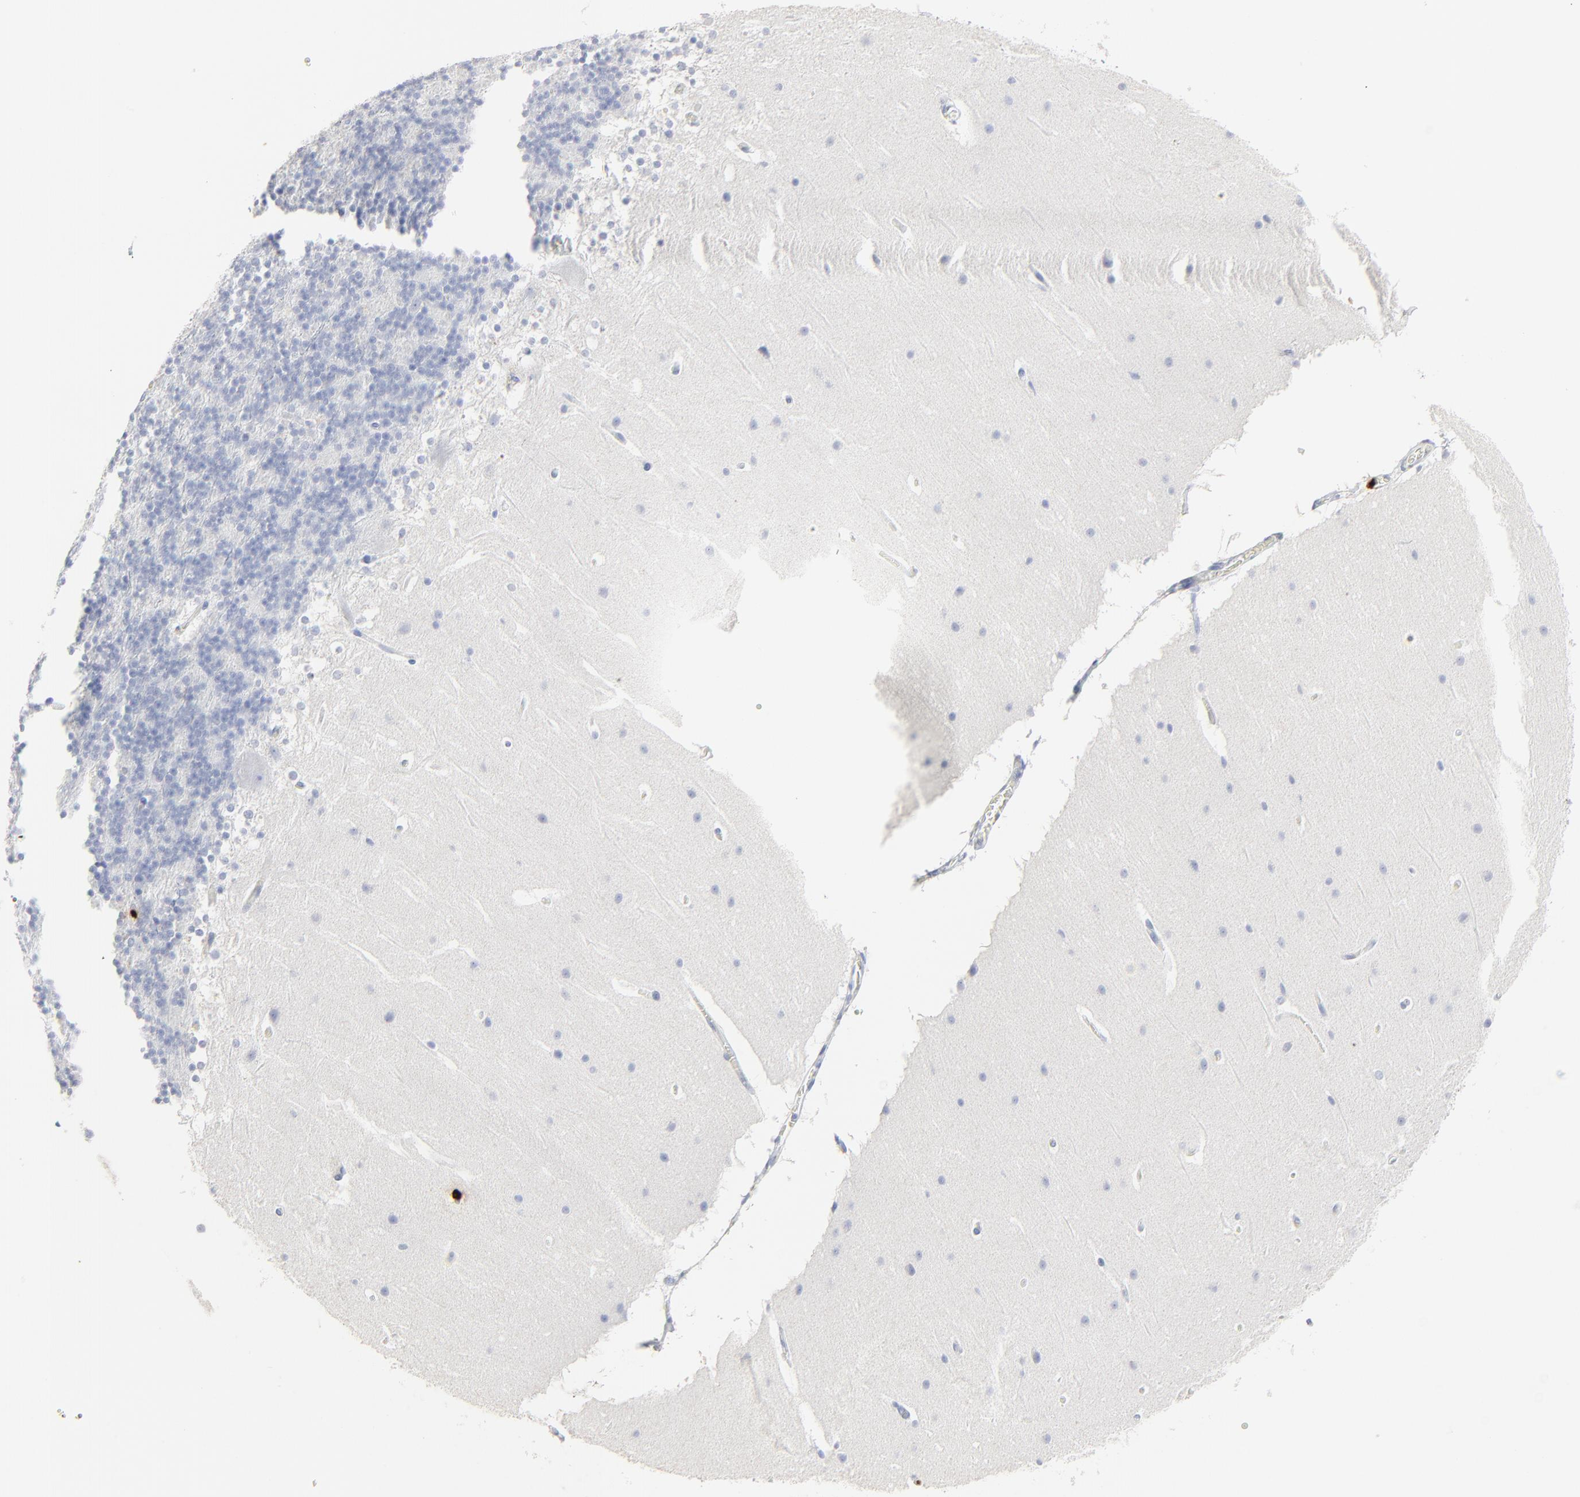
{"staining": {"intensity": "negative", "quantity": "none", "location": "none"}, "tissue": "cerebellum", "cell_type": "Cells in granular layer", "image_type": "normal", "snomed": [{"axis": "morphology", "description": "Normal tissue, NOS"}, {"axis": "topography", "description": "Cerebellum"}], "caption": "This image is of unremarkable cerebellum stained with IHC to label a protein in brown with the nuclei are counter-stained blue. There is no expression in cells in granular layer. (Stains: DAB immunohistochemistry with hematoxylin counter stain, Microscopy: brightfield microscopy at high magnification).", "gene": "LCN2", "patient": {"sex": "female", "age": 19}}